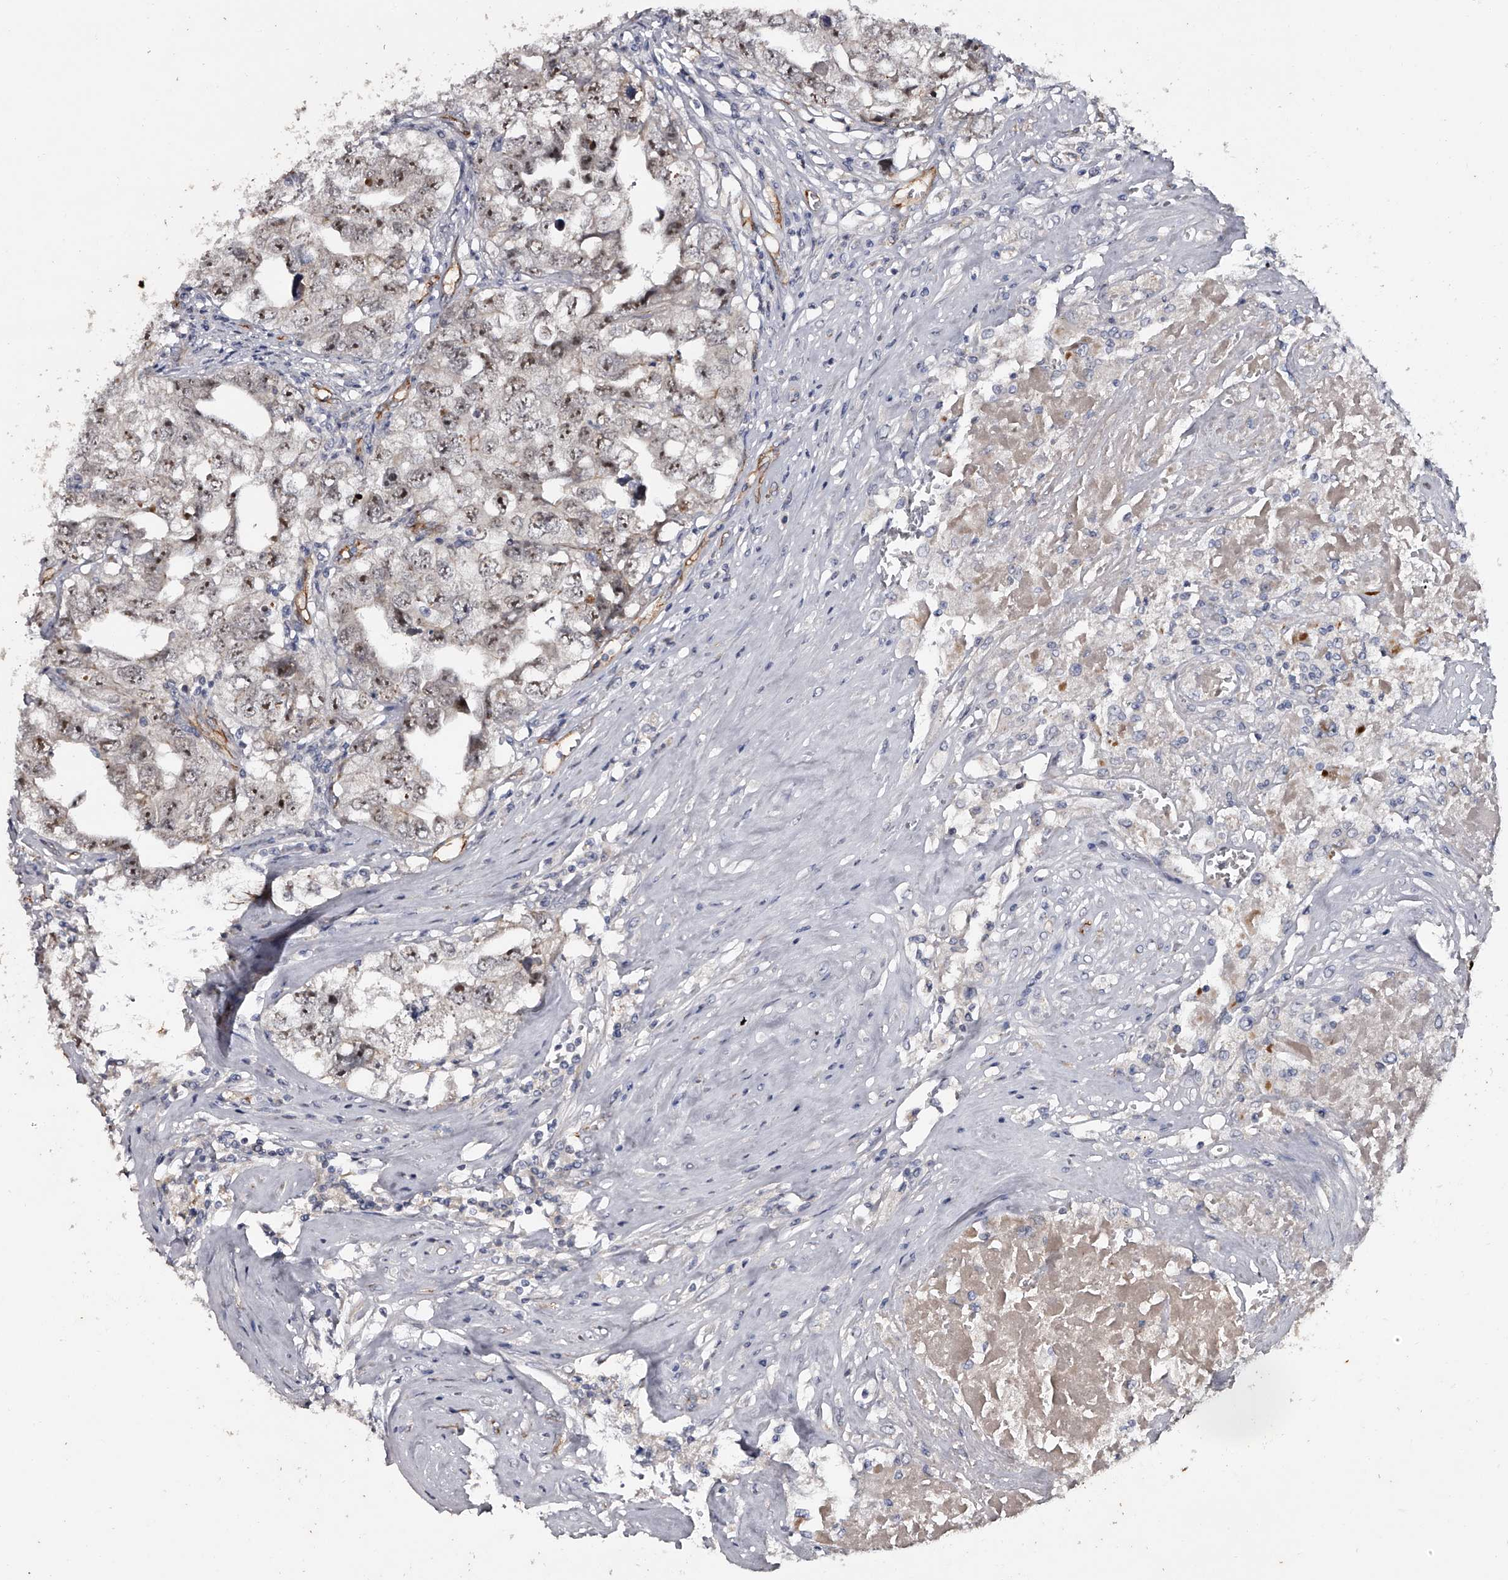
{"staining": {"intensity": "weak", "quantity": "25%-75%", "location": "nuclear"}, "tissue": "testis cancer", "cell_type": "Tumor cells", "image_type": "cancer", "snomed": [{"axis": "morphology", "description": "Seminoma, NOS"}, {"axis": "morphology", "description": "Carcinoma, Embryonal, NOS"}, {"axis": "topography", "description": "Testis"}], "caption": "Brown immunohistochemical staining in human seminoma (testis) demonstrates weak nuclear staining in about 25%-75% of tumor cells.", "gene": "MDN1", "patient": {"sex": "male", "age": 43}}